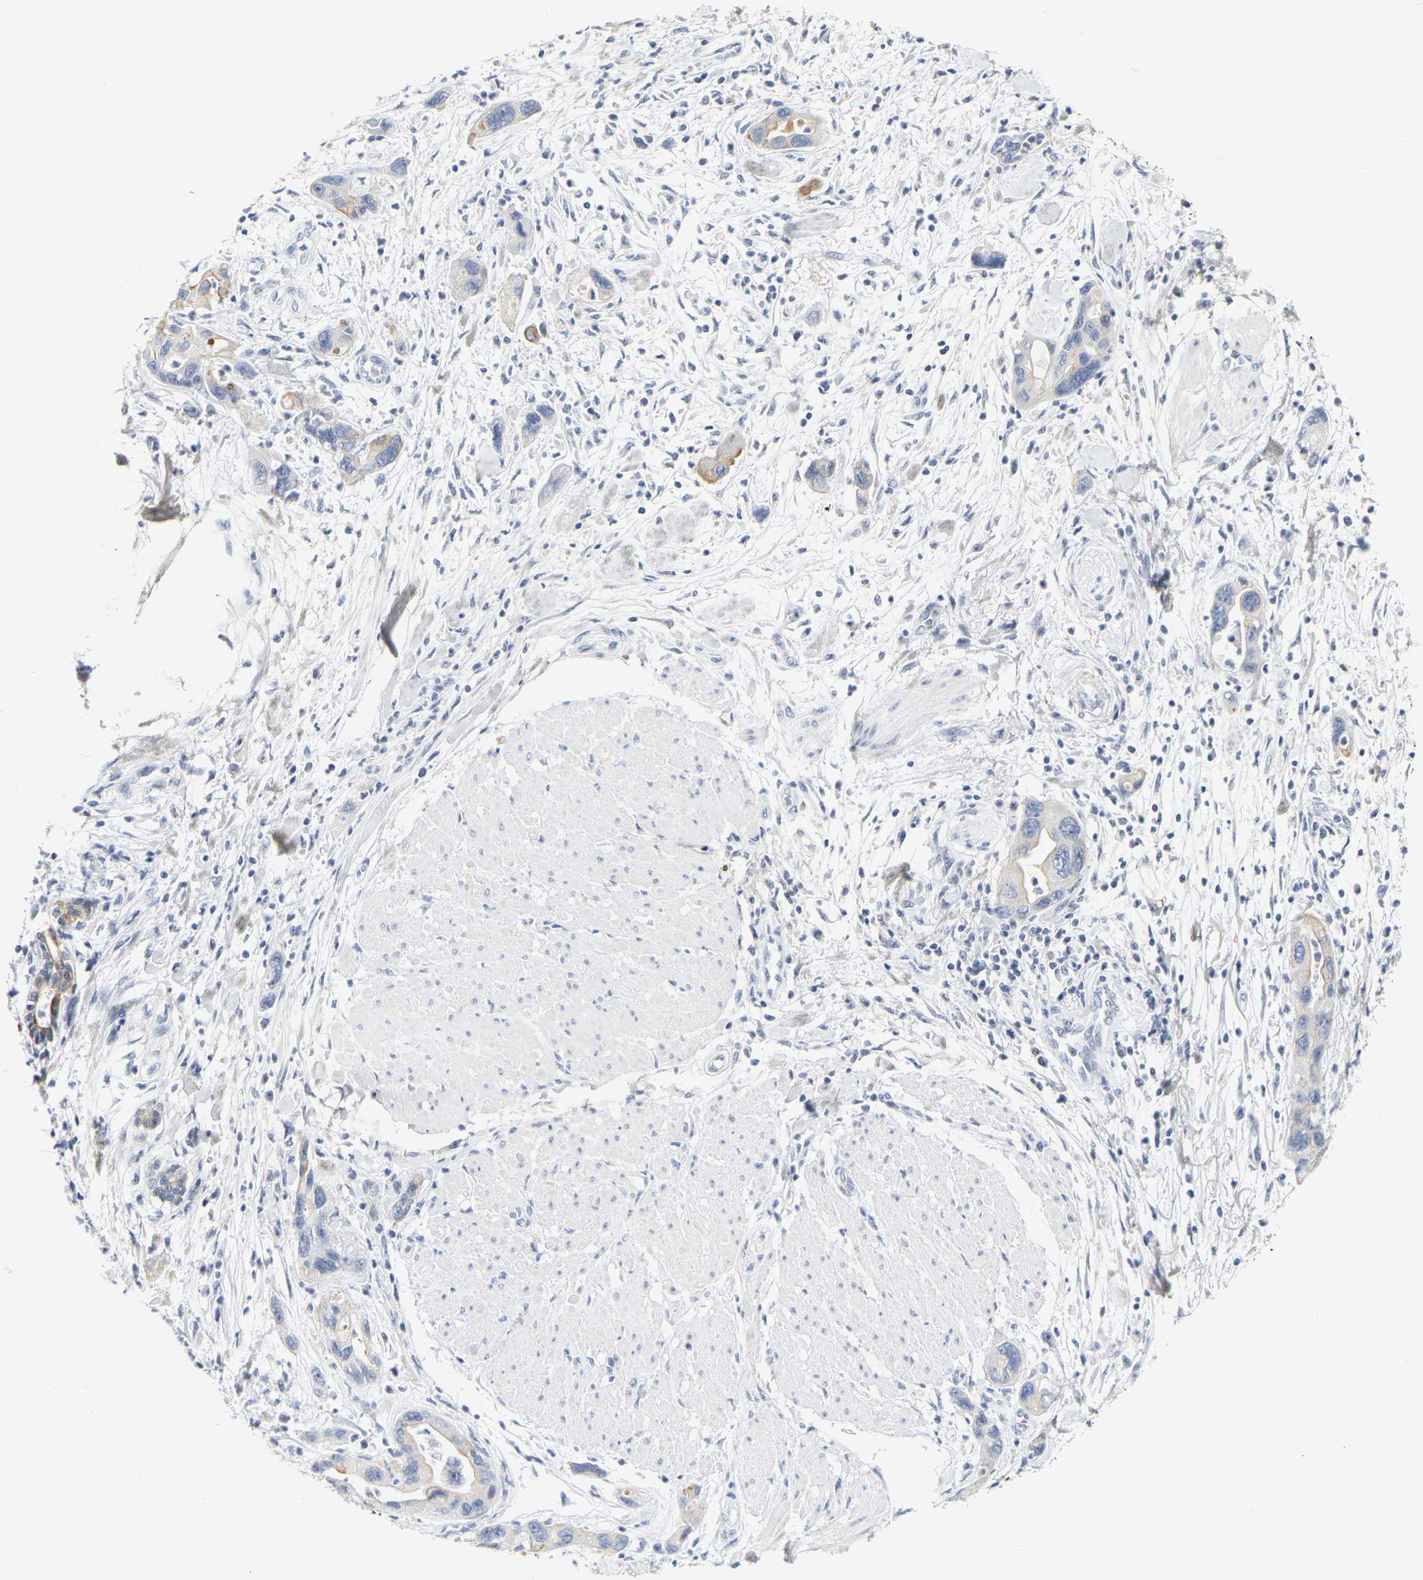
{"staining": {"intensity": "negative", "quantity": "none", "location": "none"}, "tissue": "pancreatic cancer", "cell_type": "Tumor cells", "image_type": "cancer", "snomed": [{"axis": "morphology", "description": "Normal tissue, NOS"}, {"axis": "morphology", "description": "Adenocarcinoma, NOS"}, {"axis": "topography", "description": "Pancreas"}], "caption": "Tumor cells show no significant staining in pancreatic cancer.", "gene": "KRT76", "patient": {"sex": "female", "age": 71}}